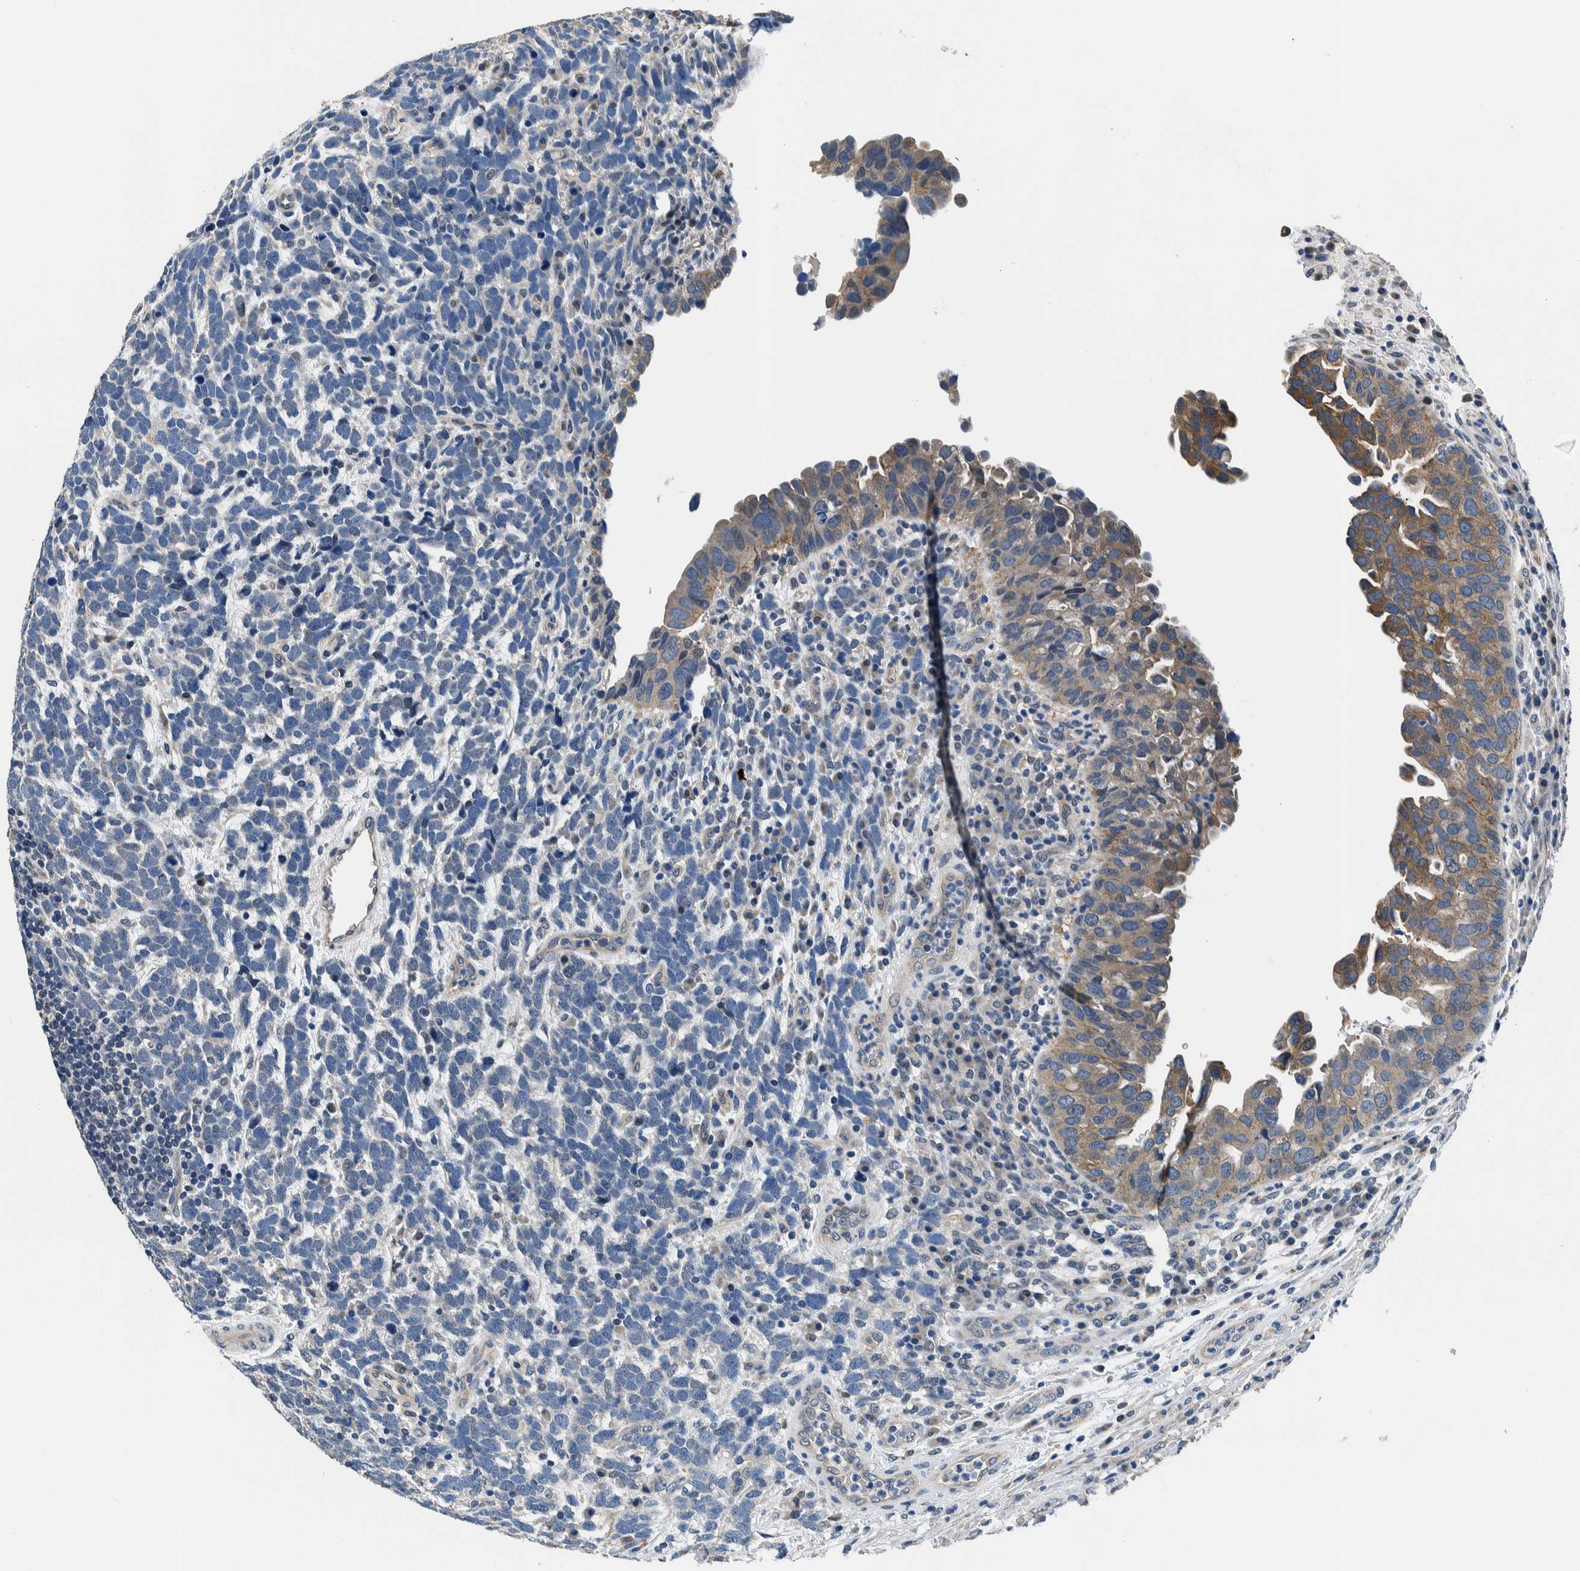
{"staining": {"intensity": "negative", "quantity": "none", "location": "none"}, "tissue": "urothelial cancer", "cell_type": "Tumor cells", "image_type": "cancer", "snomed": [{"axis": "morphology", "description": "Urothelial carcinoma, High grade"}, {"axis": "topography", "description": "Urinary bladder"}], "caption": "IHC micrograph of human urothelial carcinoma (high-grade) stained for a protein (brown), which displays no positivity in tumor cells.", "gene": "NIBAN2", "patient": {"sex": "female", "age": 82}}